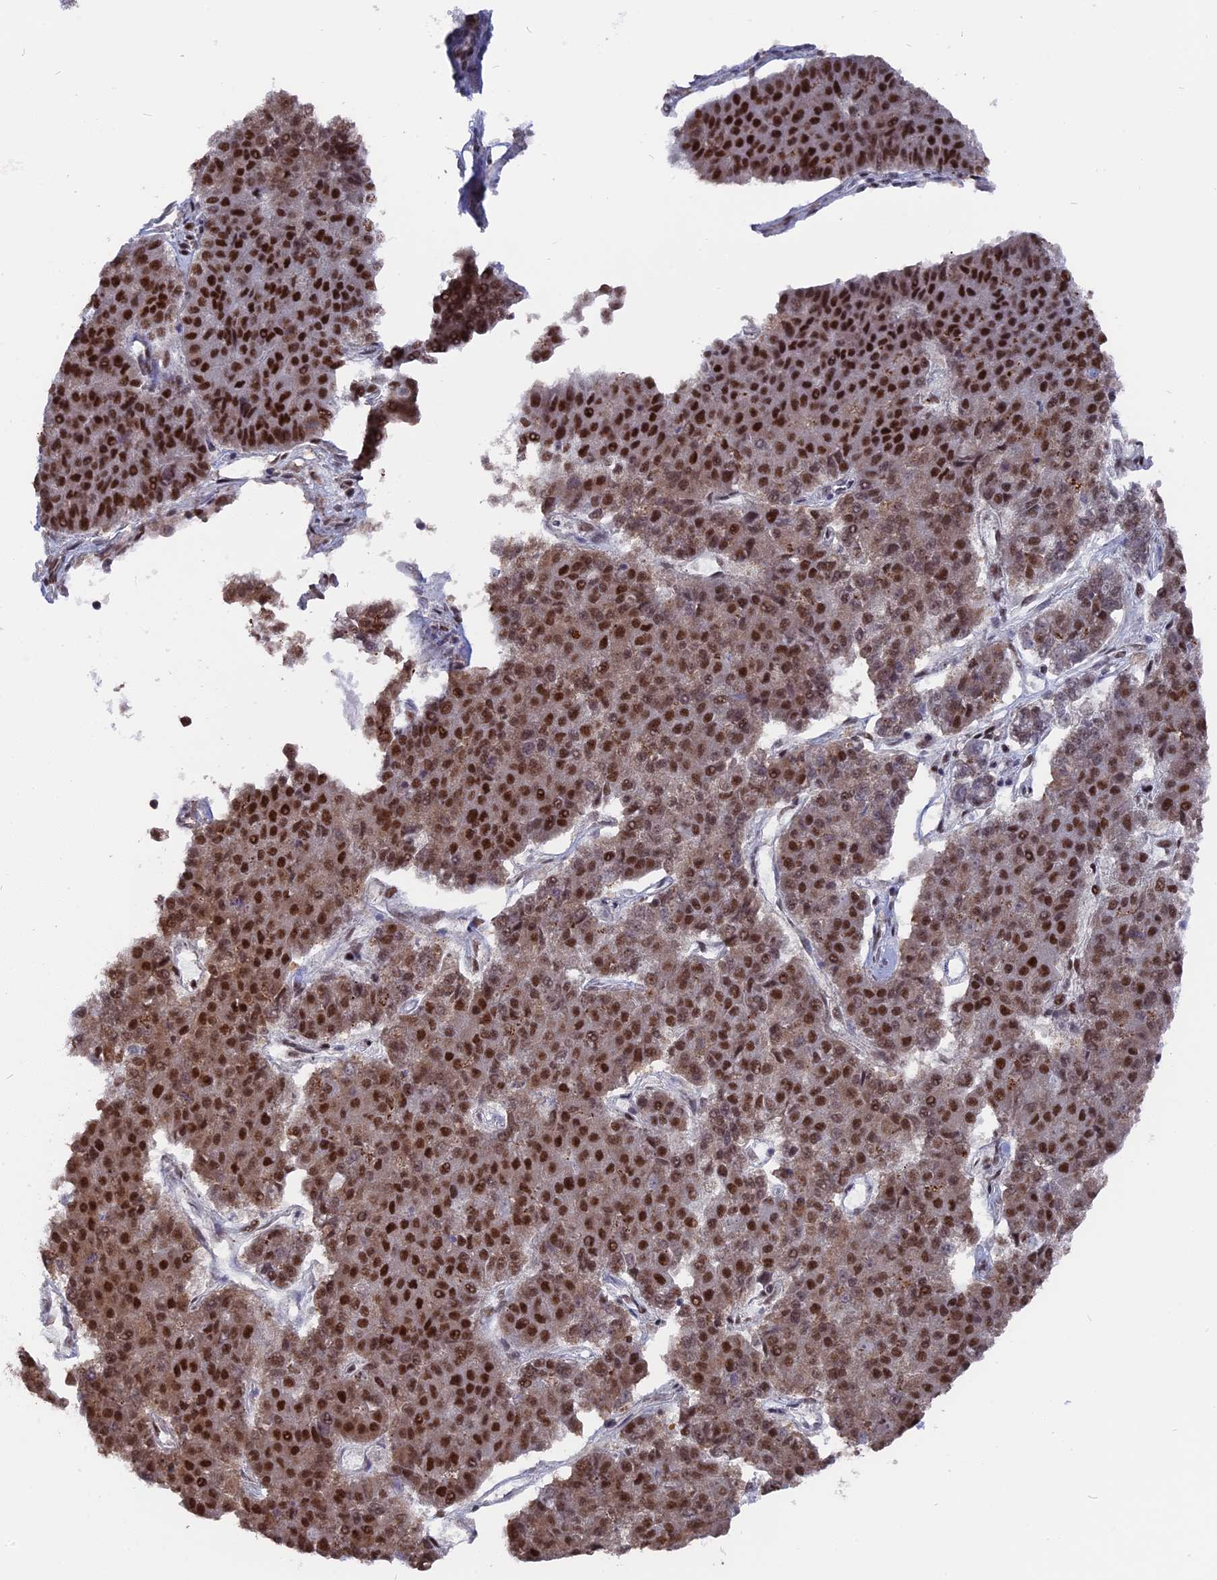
{"staining": {"intensity": "strong", "quantity": ">75%", "location": "cytoplasmic/membranous,nuclear"}, "tissue": "pancreatic cancer", "cell_type": "Tumor cells", "image_type": "cancer", "snomed": [{"axis": "morphology", "description": "Adenocarcinoma, NOS"}, {"axis": "topography", "description": "Pancreas"}], "caption": "Pancreatic adenocarcinoma stained for a protein (brown) exhibits strong cytoplasmic/membranous and nuclear positive staining in about >75% of tumor cells.", "gene": "SF3A2", "patient": {"sex": "male", "age": 50}}